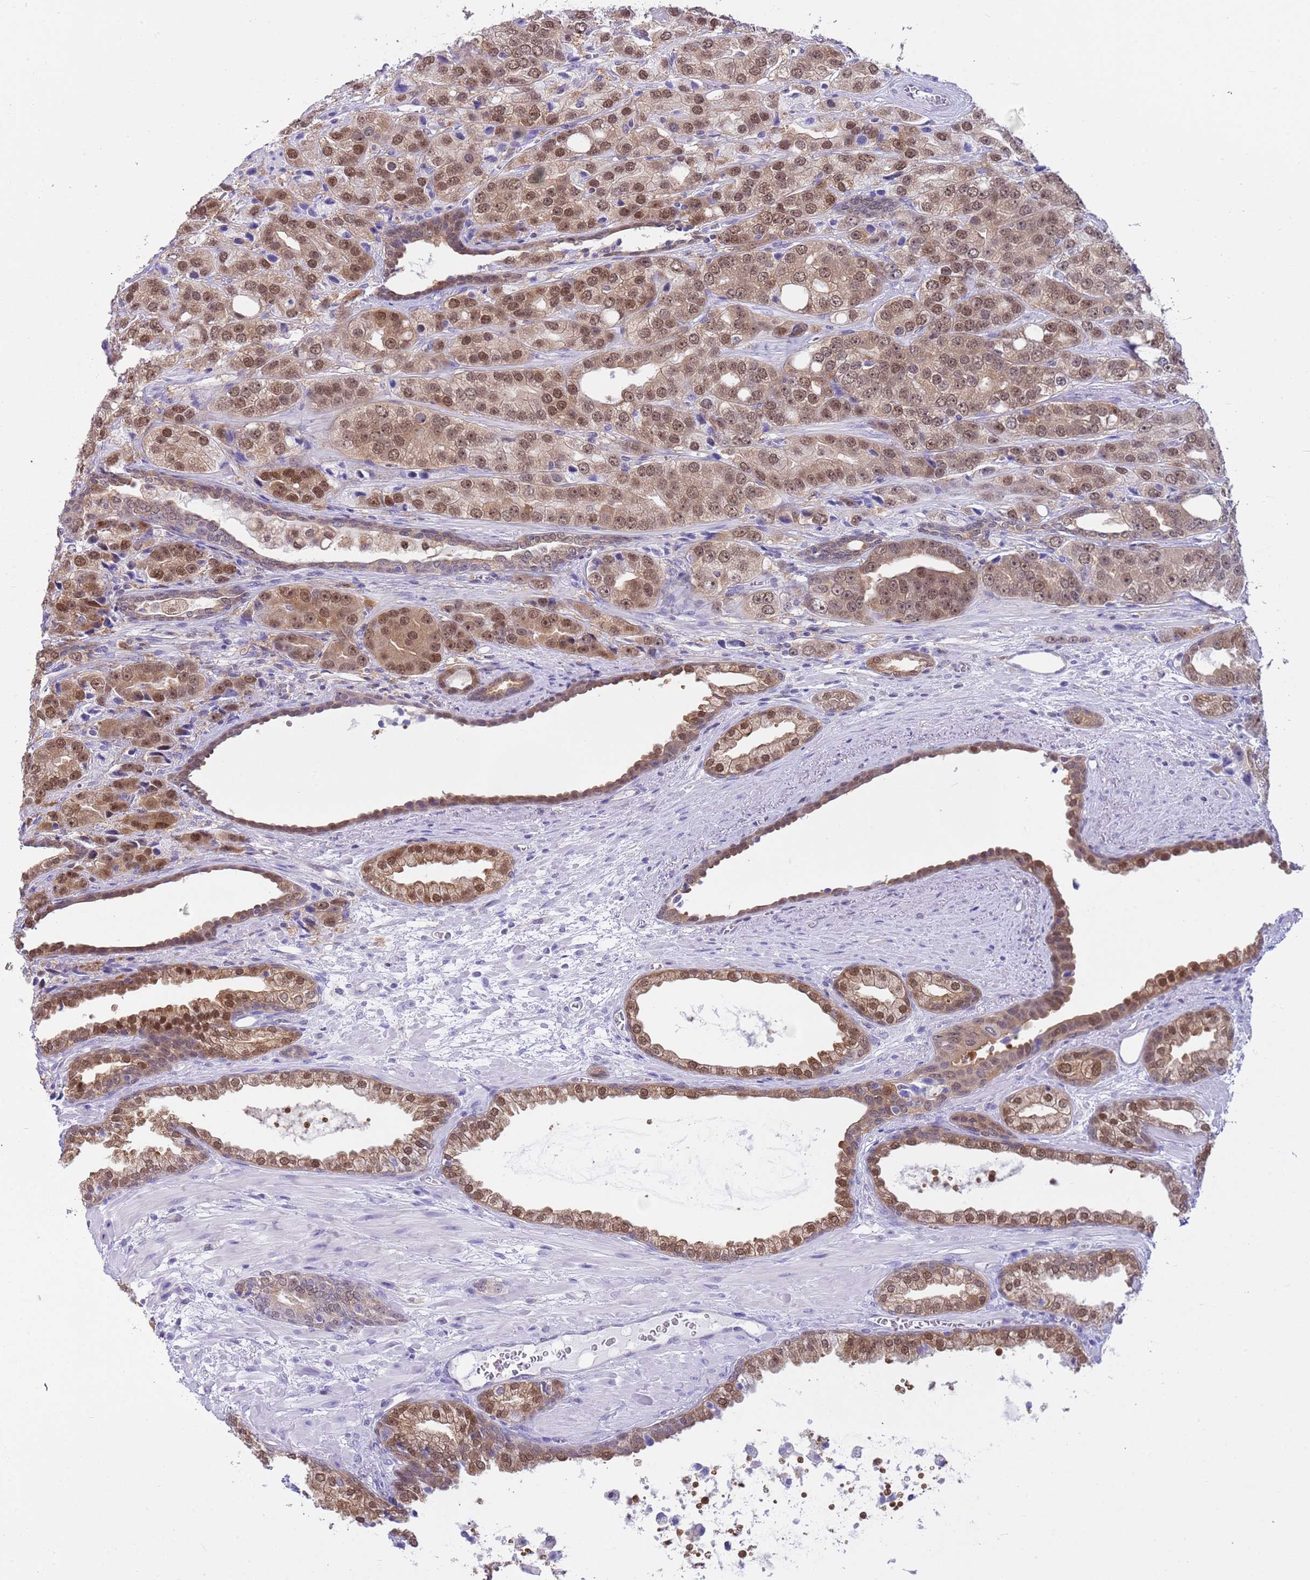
{"staining": {"intensity": "moderate", "quantity": ">75%", "location": "cytoplasmic/membranous,nuclear"}, "tissue": "prostate cancer", "cell_type": "Tumor cells", "image_type": "cancer", "snomed": [{"axis": "morphology", "description": "Adenocarcinoma, High grade"}, {"axis": "topography", "description": "Prostate"}], "caption": "Immunohistochemical staining of human prostate cancer exhibits medium levels of moderate cytoplasmic/membranous and nuclear protein positivity in approximately >75% of tumor cells.", "gene": "DDI2", "patient": {"sex": "male", "age": 71}}